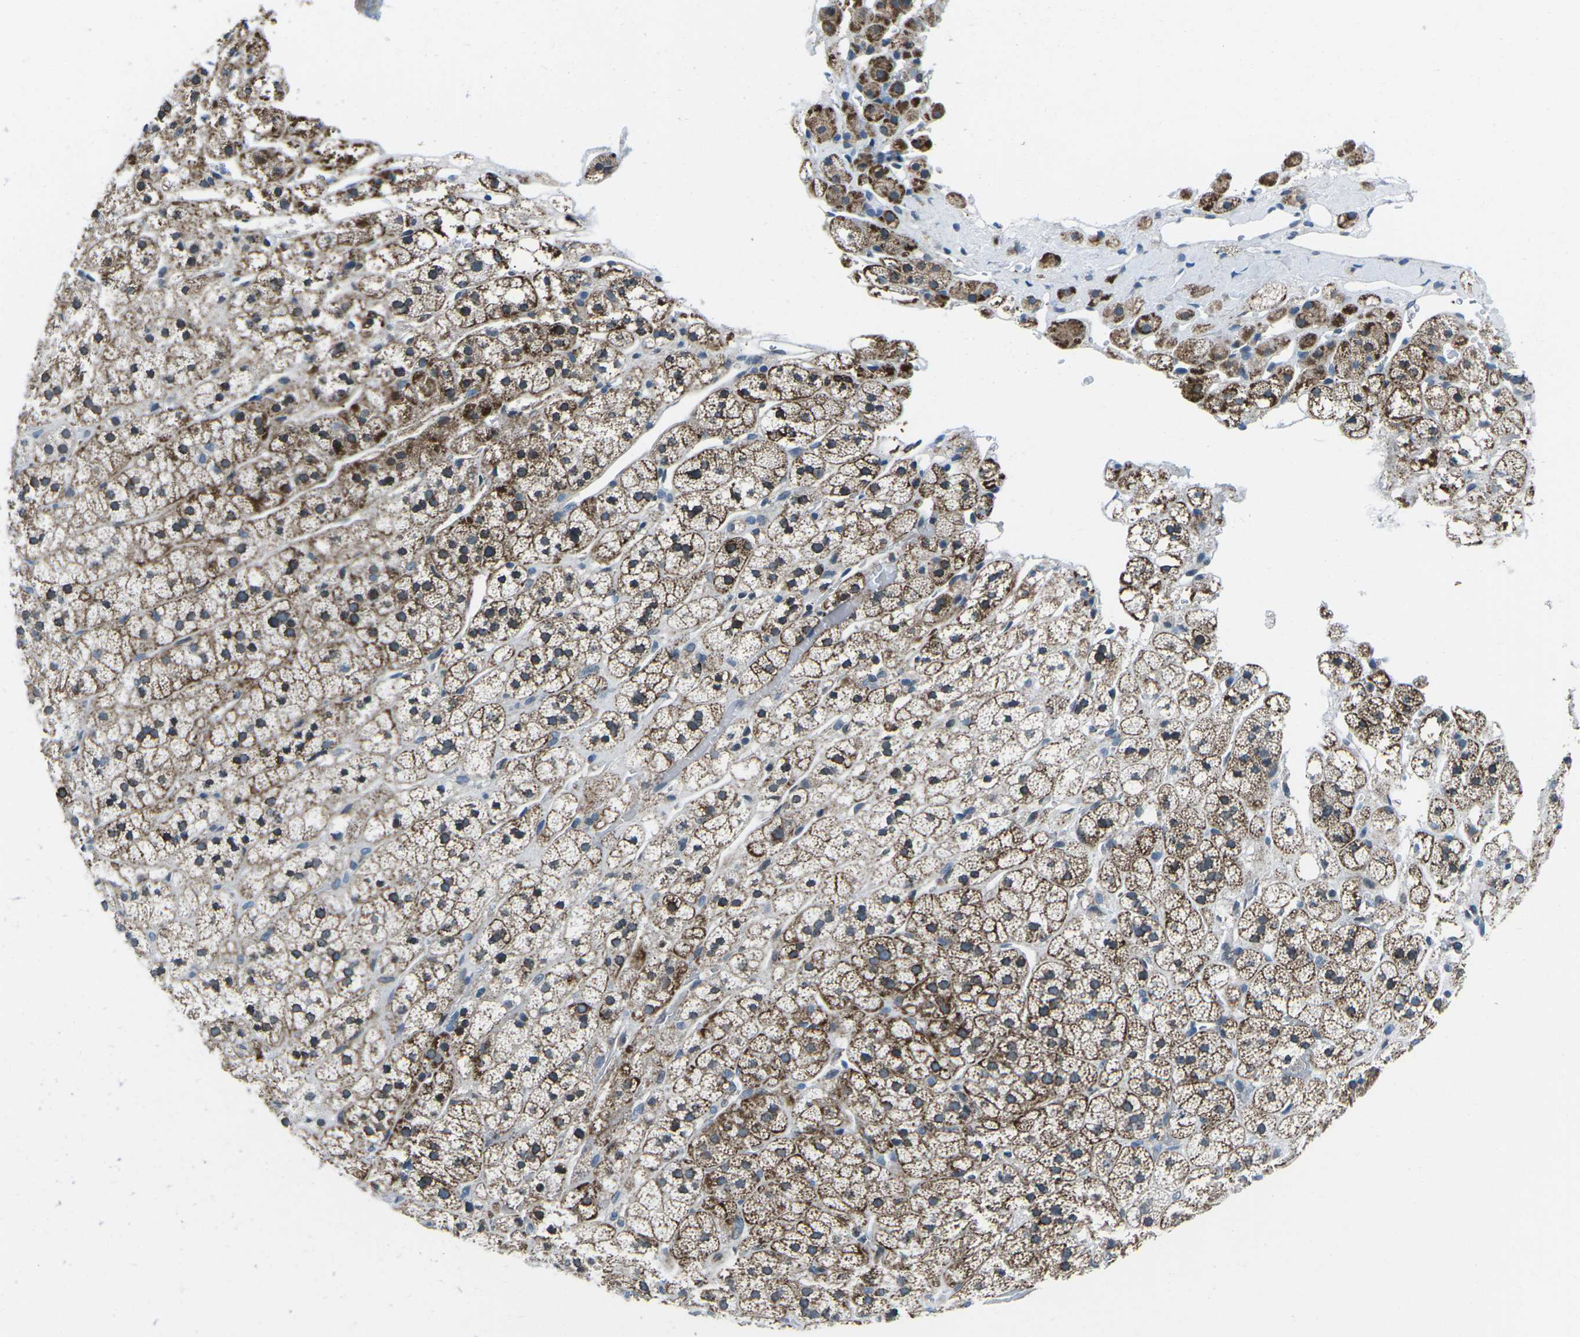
{"staining": {"intensity": "strong", "quantity": ">75%", "location": "cytoplasmic/membranous"}, "tissue": "adrenal gland", "cell_type": "Glandular cells", "image_type": "normal", "snomed": [{"axis": "morphology", "description": "Normal tissue, NOS"}, {"axis": "topography", "description": "Adrenal gland"}], "caption": "Human adrenal gland stained for a protein (brown) exhibits strong cytoplasmic/membranous positive staining in approximately >75% of glandular cells.", "gene": "RFESD", "patient": {"sex": "male", "age": 56}}